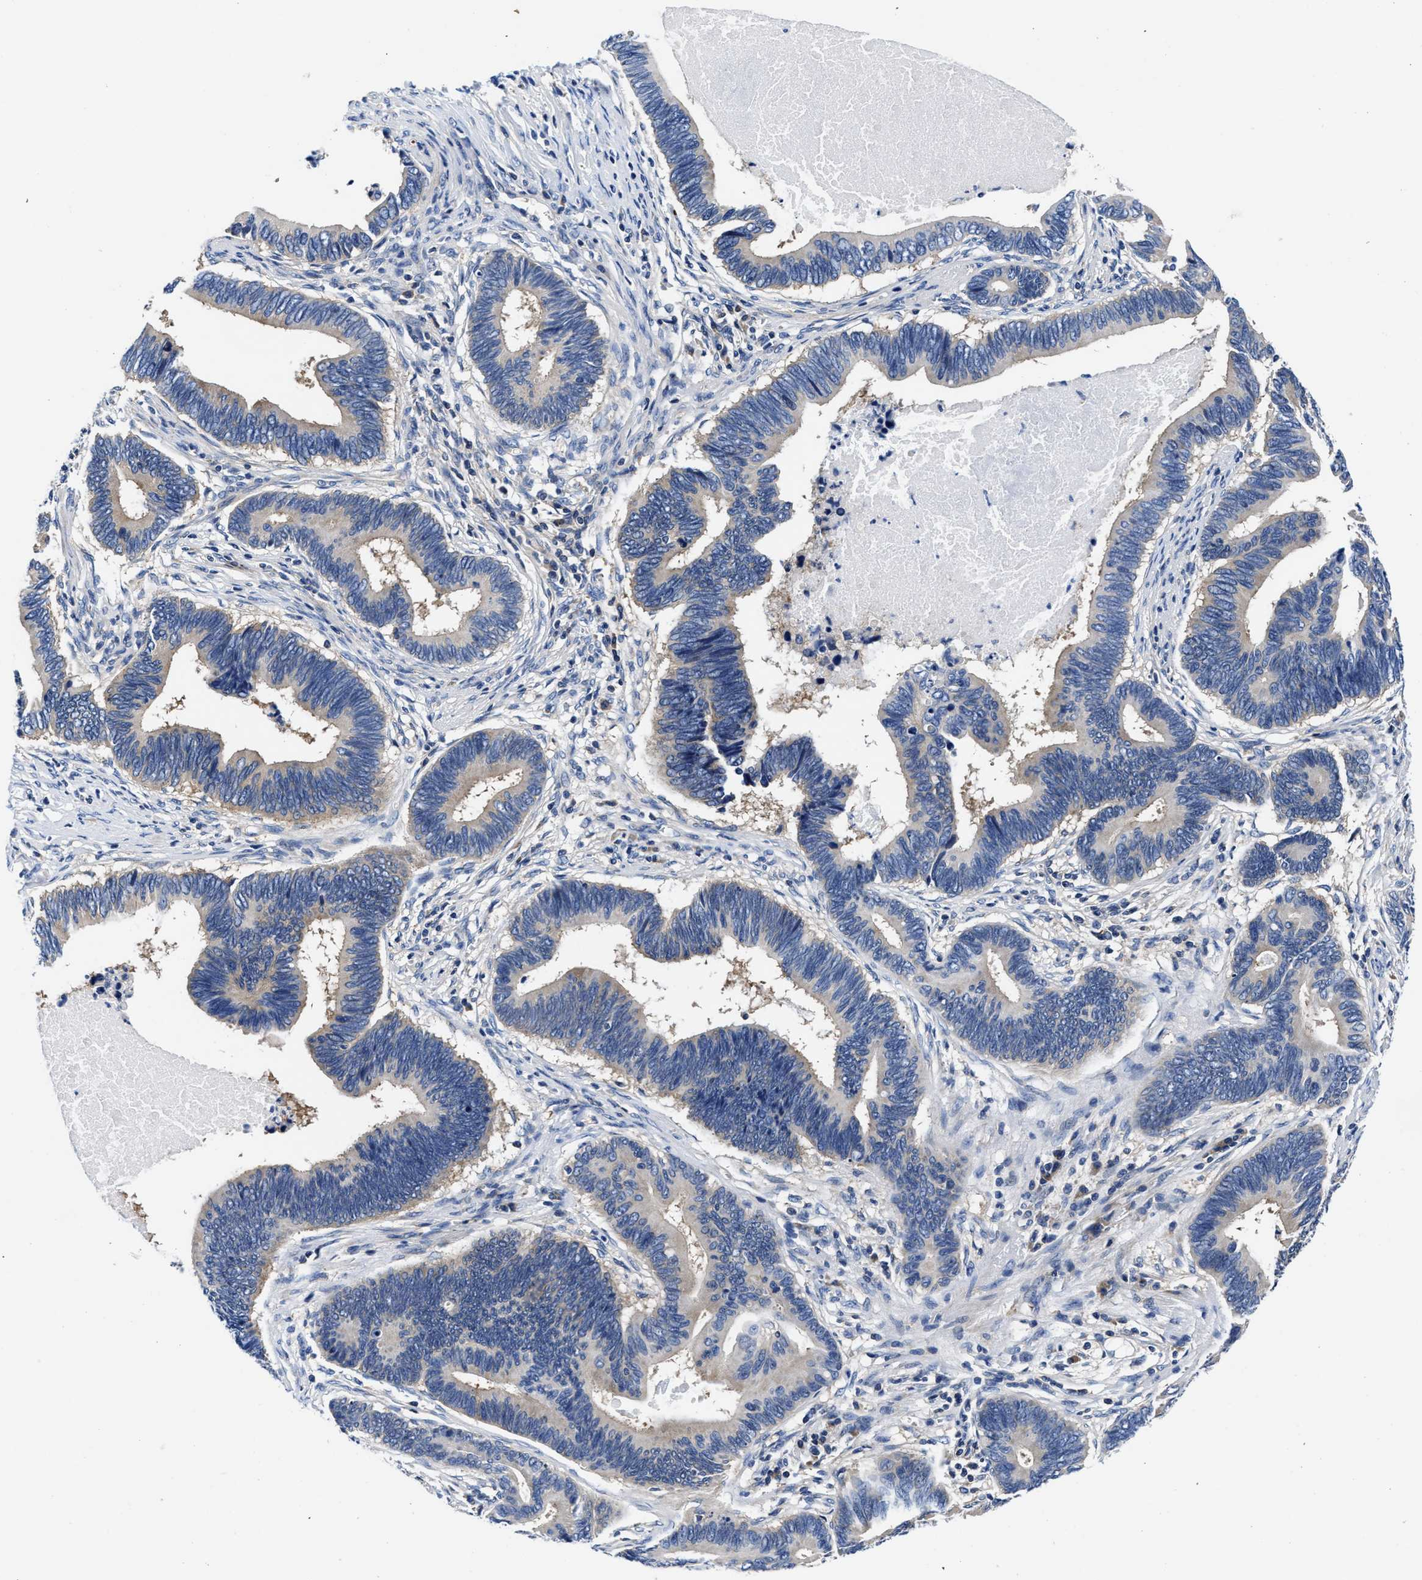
{"staining": {"intensity": "negative", "quantity": "none", "location": "none"}, "tissue": "pancreatic cancer", "cell_type": "Tumor cells", "image_type": "cancer", "snomed": [{"axis": "morphology", "description": "Adenocarcinoma, NOS"}, {"axis": "topography", "description": "Pancreas"}], "caption": "Pancreatic adenocarcinoma stained for a protein using IHC demonstrates no staining tumor cells.", "gene": "PHLPP1", "patient": {"sex": "female", "age": 70}}